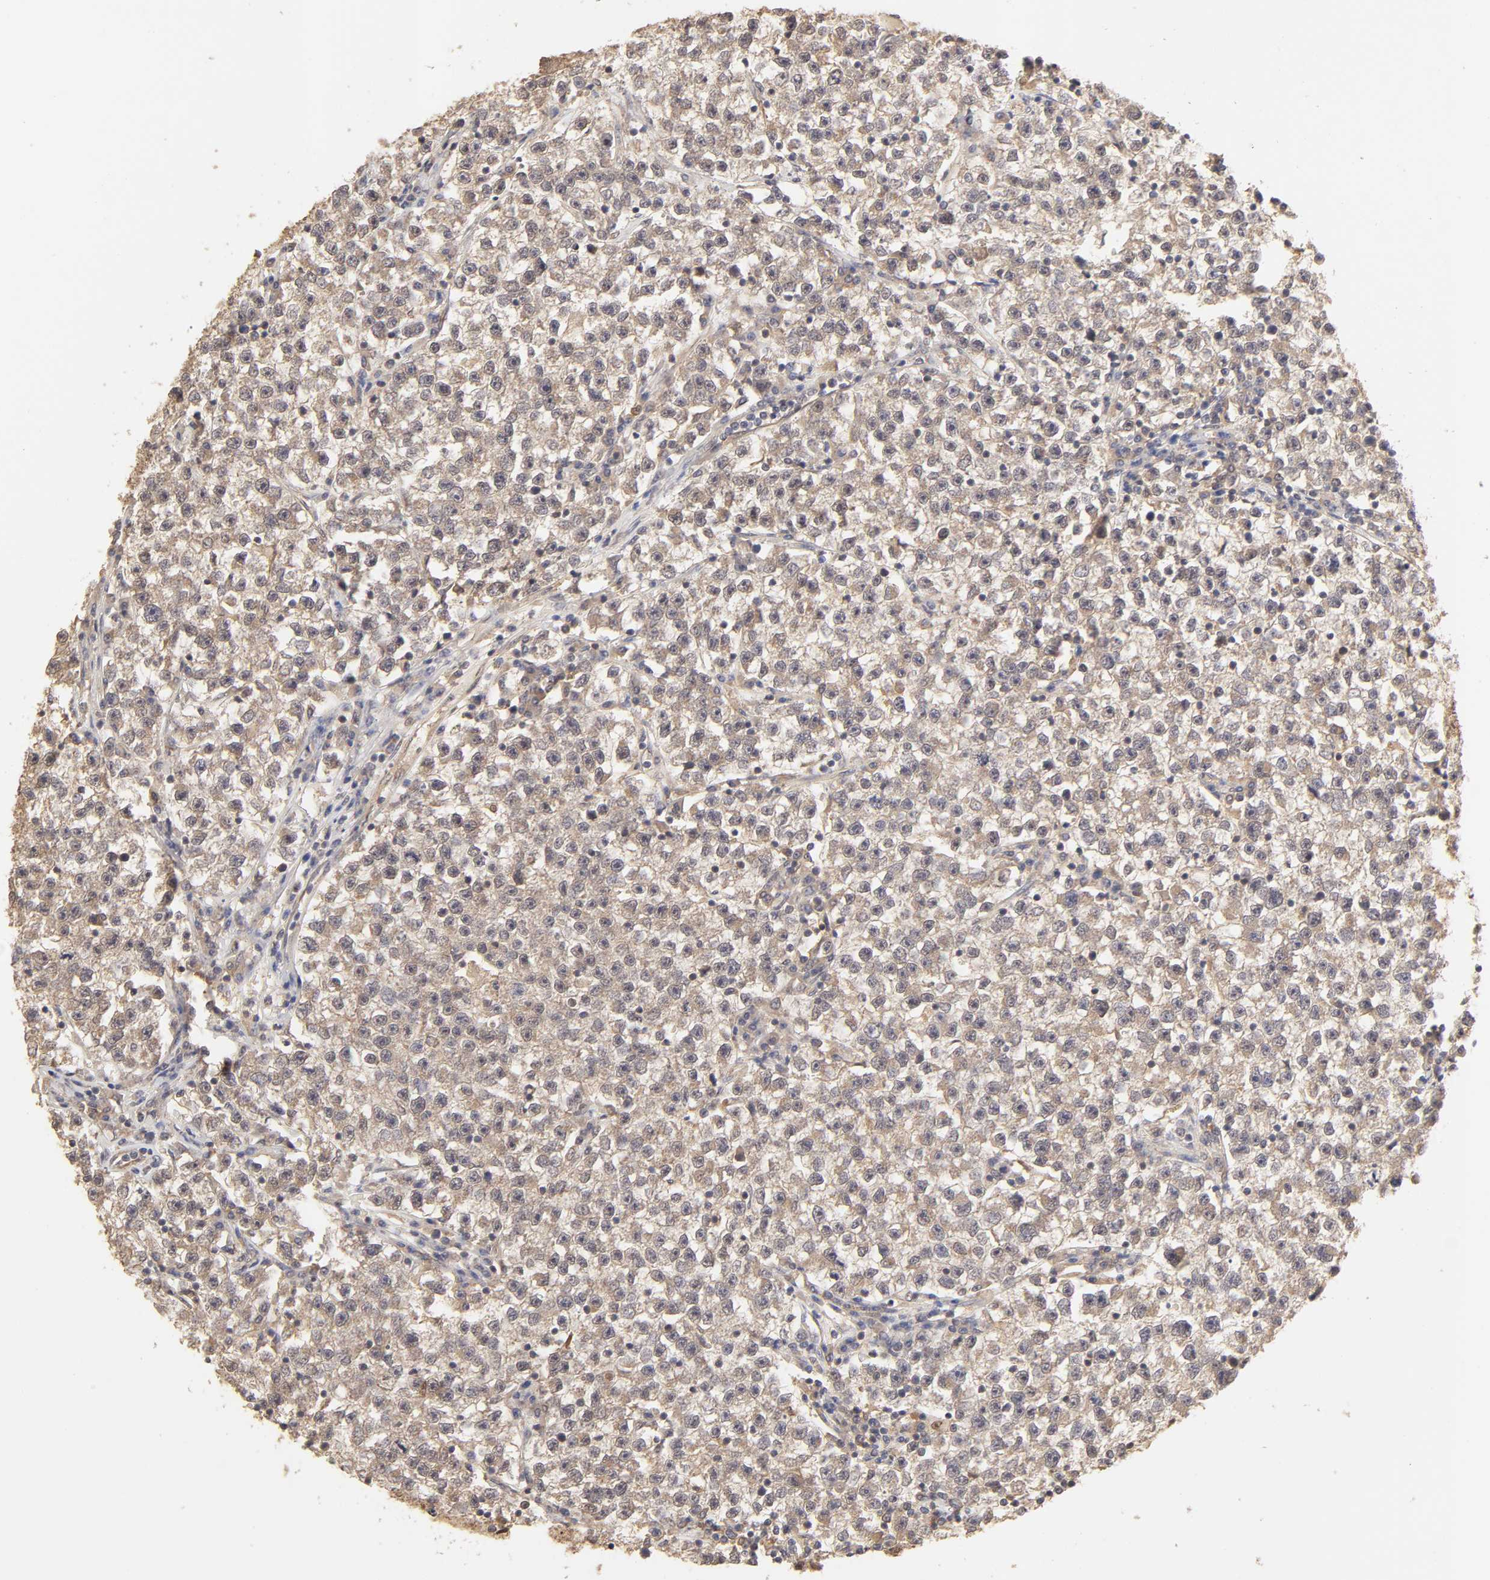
{"staining": {"intensity": "weak", "quantity": "25%-75%", "location": "cytoplasmic/membranous"}, "tissue": "testis cancer", "cell_type": "Tumor cells", "image_type": "cancer", "snomed": [{"axis": "morphology", "description": "Seminoma, NOS"}, {"axis": "topography", "description": "Testis"}], "caption": "Immunohistochemistry of human testis cancer (seminoma) exhibits low levels of weak cytoplasmic/membranous expression in about 25%-75% of tumor cells. Nuclei are stained in blue.", "gene": "MAPK1", "patient": {"sex": "male", "age": 22}}